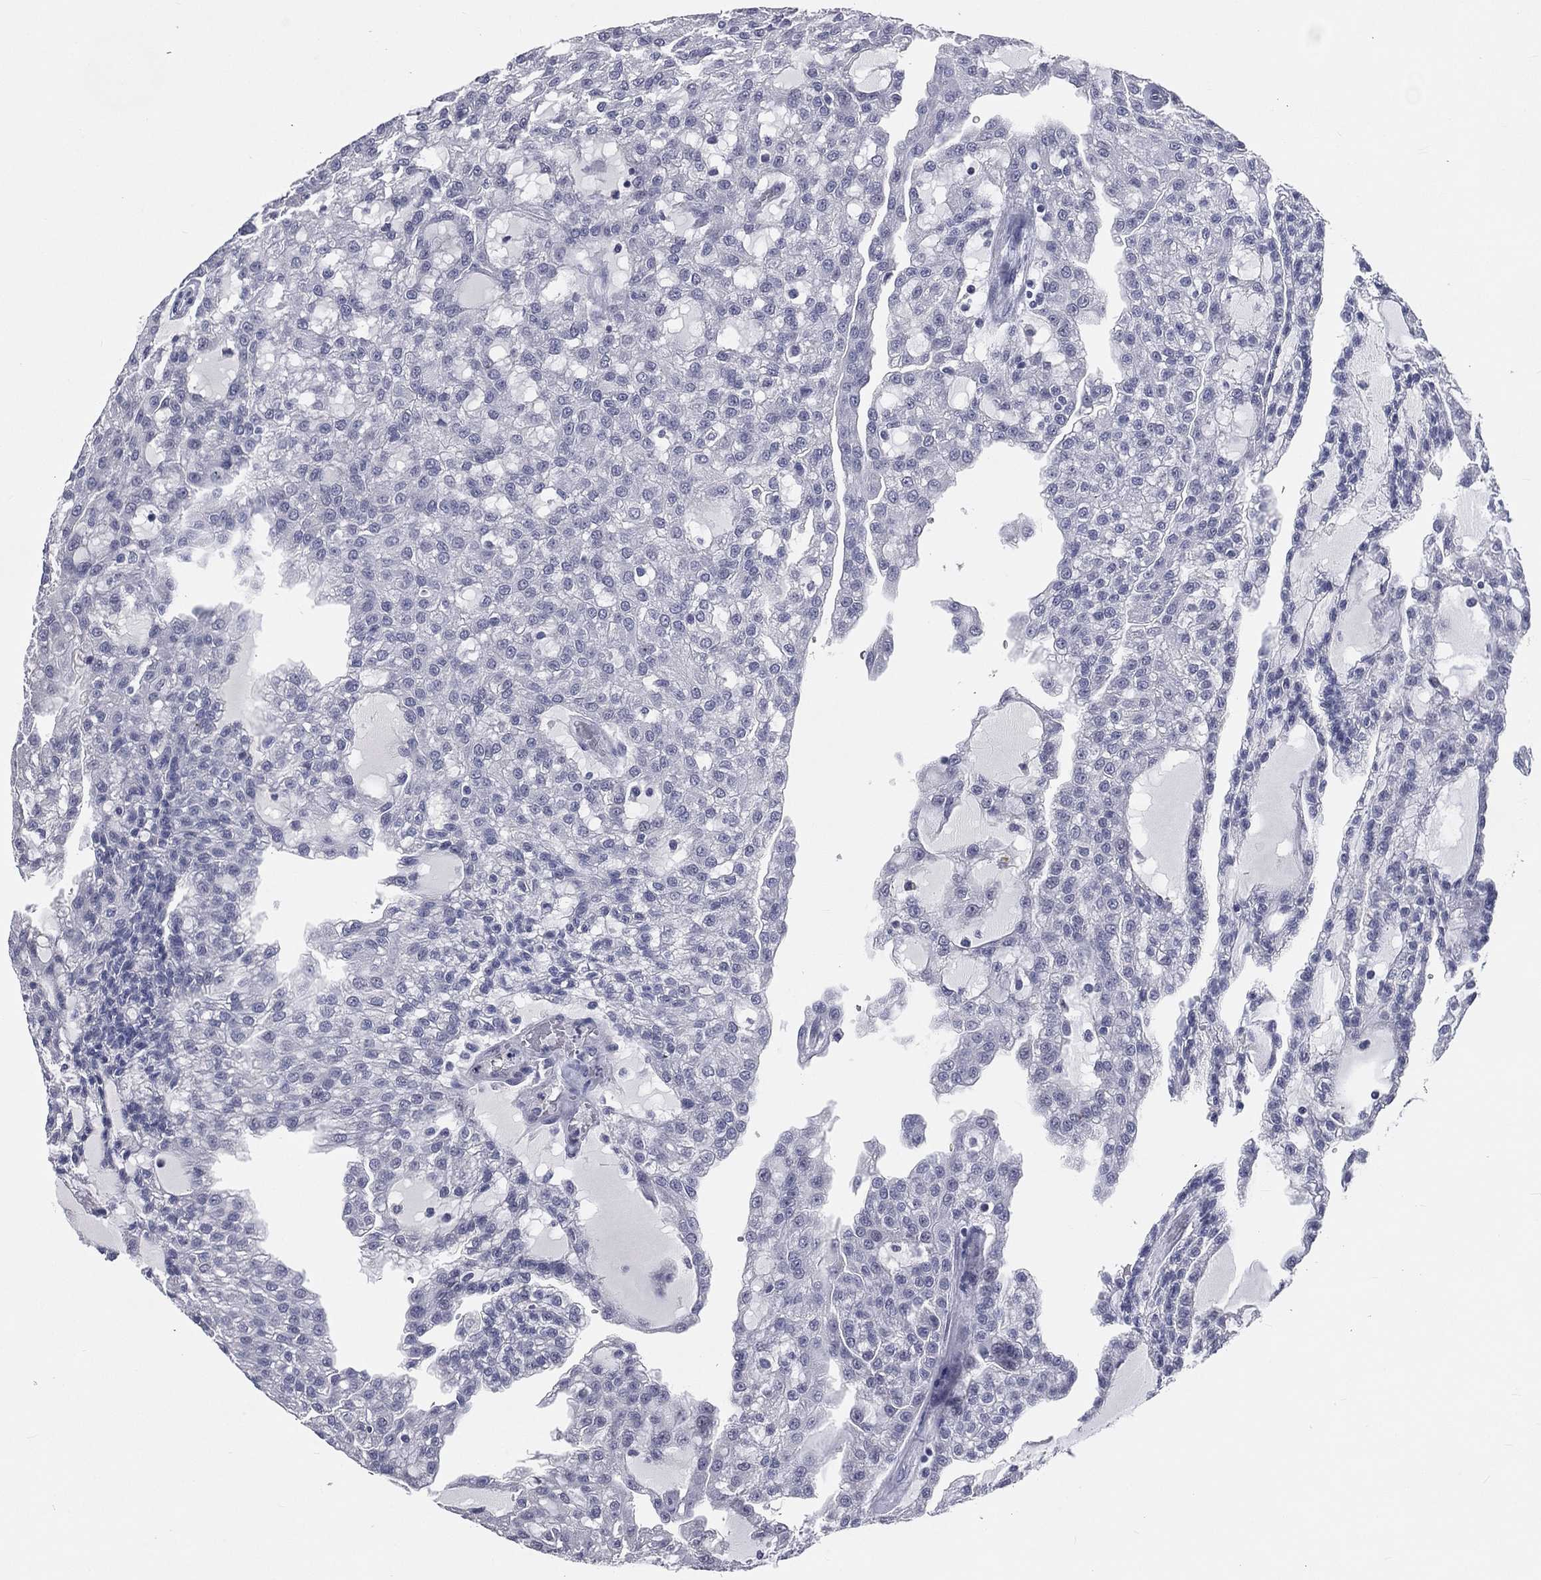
{"staining": {"intensity": "negative", "quantity": "none", "location": "none"}, "tissue": "renal cancer", "cell_type": "Tumor cells", "image_type": "cancer", "snomed": [{"axis": "morphology", "description": "Adenocarcinoma, NOS"}, {"axis": "topography", "description": "Kidney"}], "caption": "Immunohistochemistry (IHC) histopathology image of human renal adenocarcinoma stained for a protein (brown), which shows no positivity in tumor cells. (DAB (3,3'-diaminobenzidine) immunohistochemistry visualized using brightfield microscopy, high magnification).", "gene": "IFT27", "patient": {"sex": "male", "age": 63}}